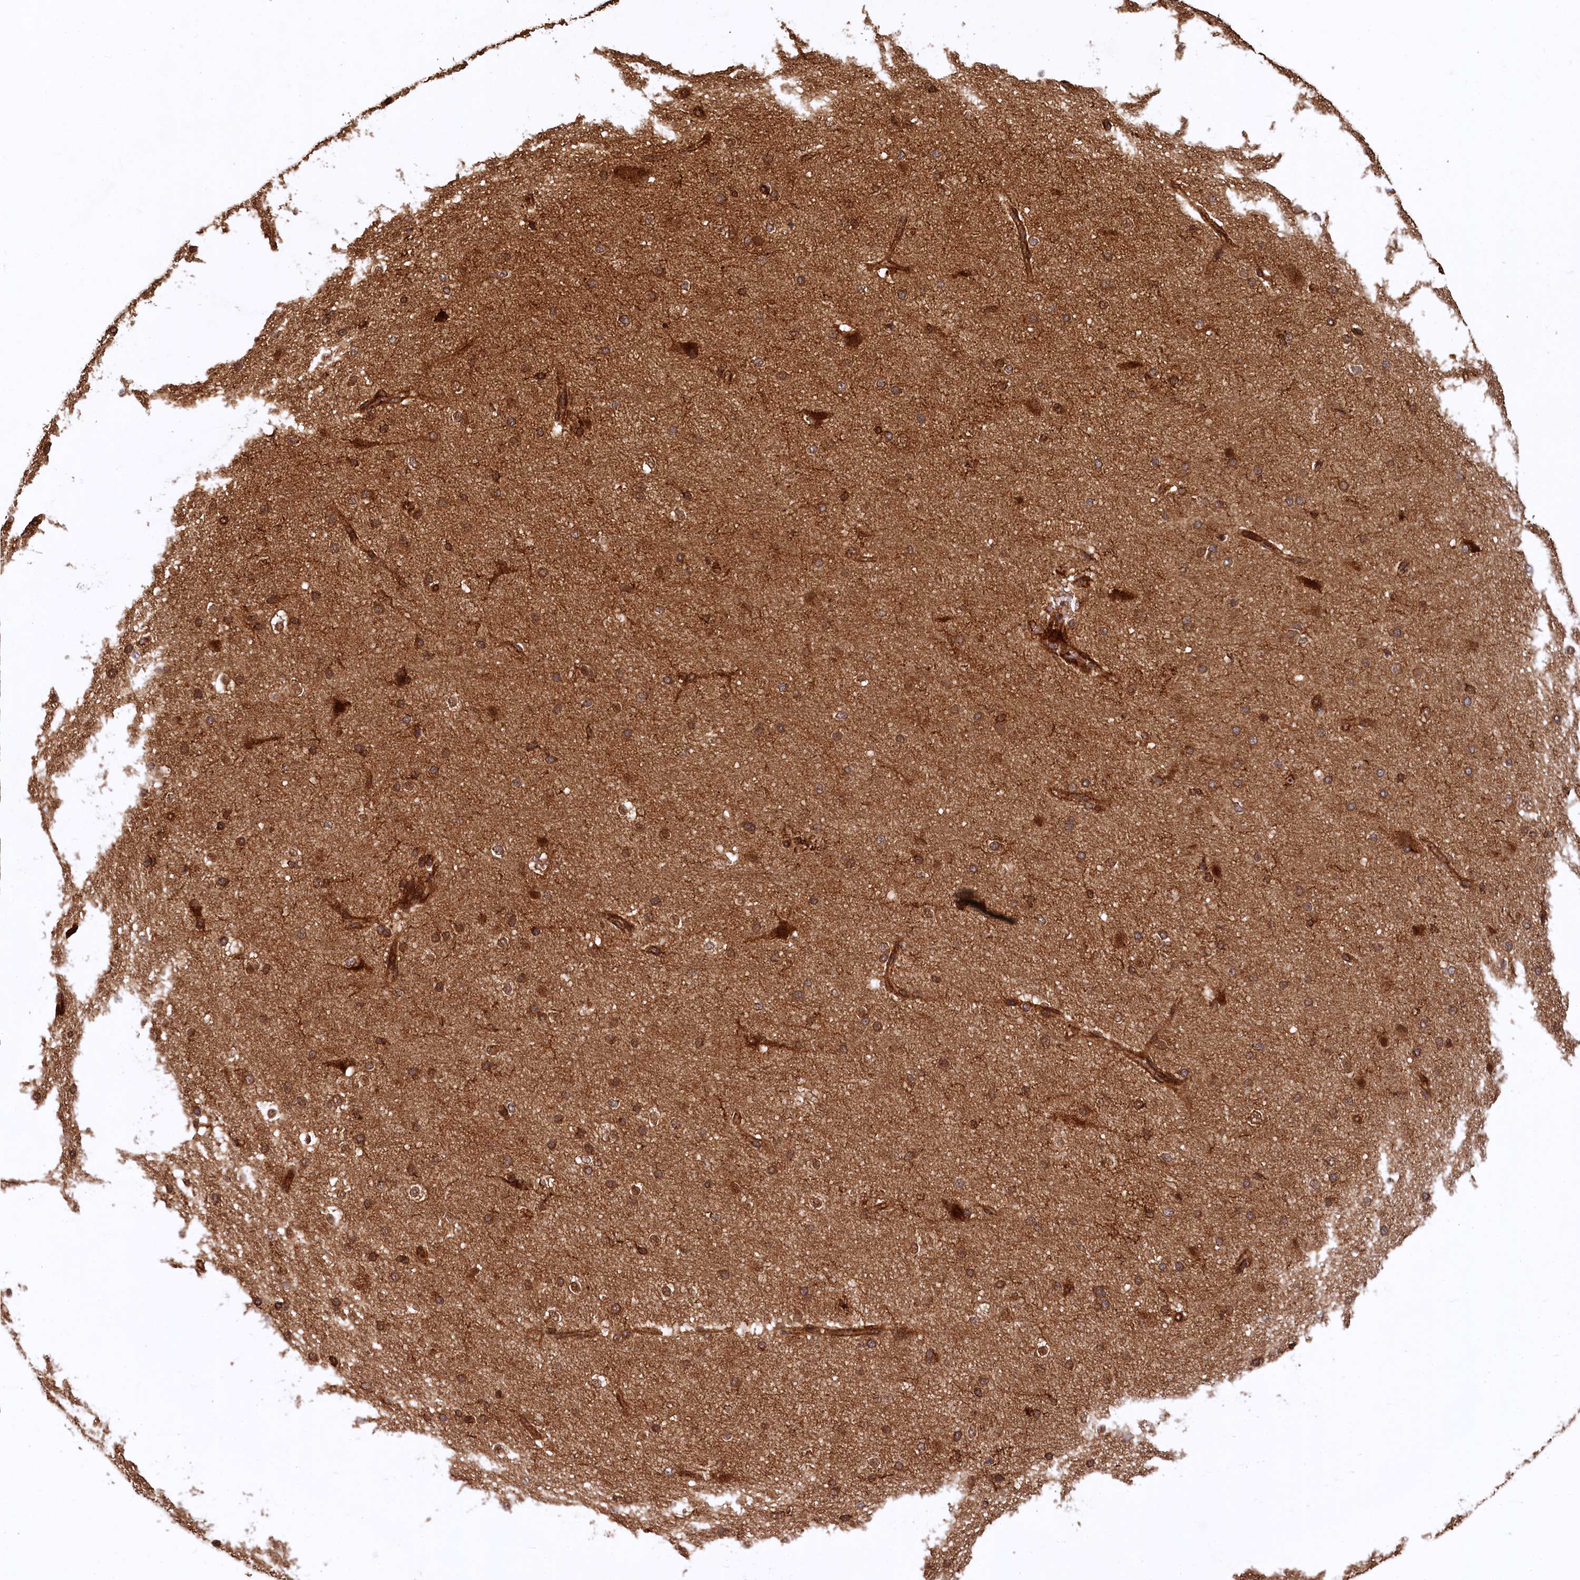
{"staining": {"intensity": "strong", "quantity": ">75%", "location": "cytoplasmic/membranous"}, "tissue": "cerebral cortex", "cell_type": "Endothelial cells", "image_type": "normal", "snomed": [{"axis": "morphology", "description": "Normal tissue, NOS"}, {"axis": "morphology", "description": "Developmental malformation"}, {"axis": "topography", "description": "Cerebral cortex"}], "caption": "High-power microscopy captured an immunohistochemistry (IHC) image of benign cerebral cortex, revealing strong cytoplasmic/membranous staining in approximately >75% of endothelial cells.", "gene": "STUB1", "patient": {"sex": "female", "age": 30}}